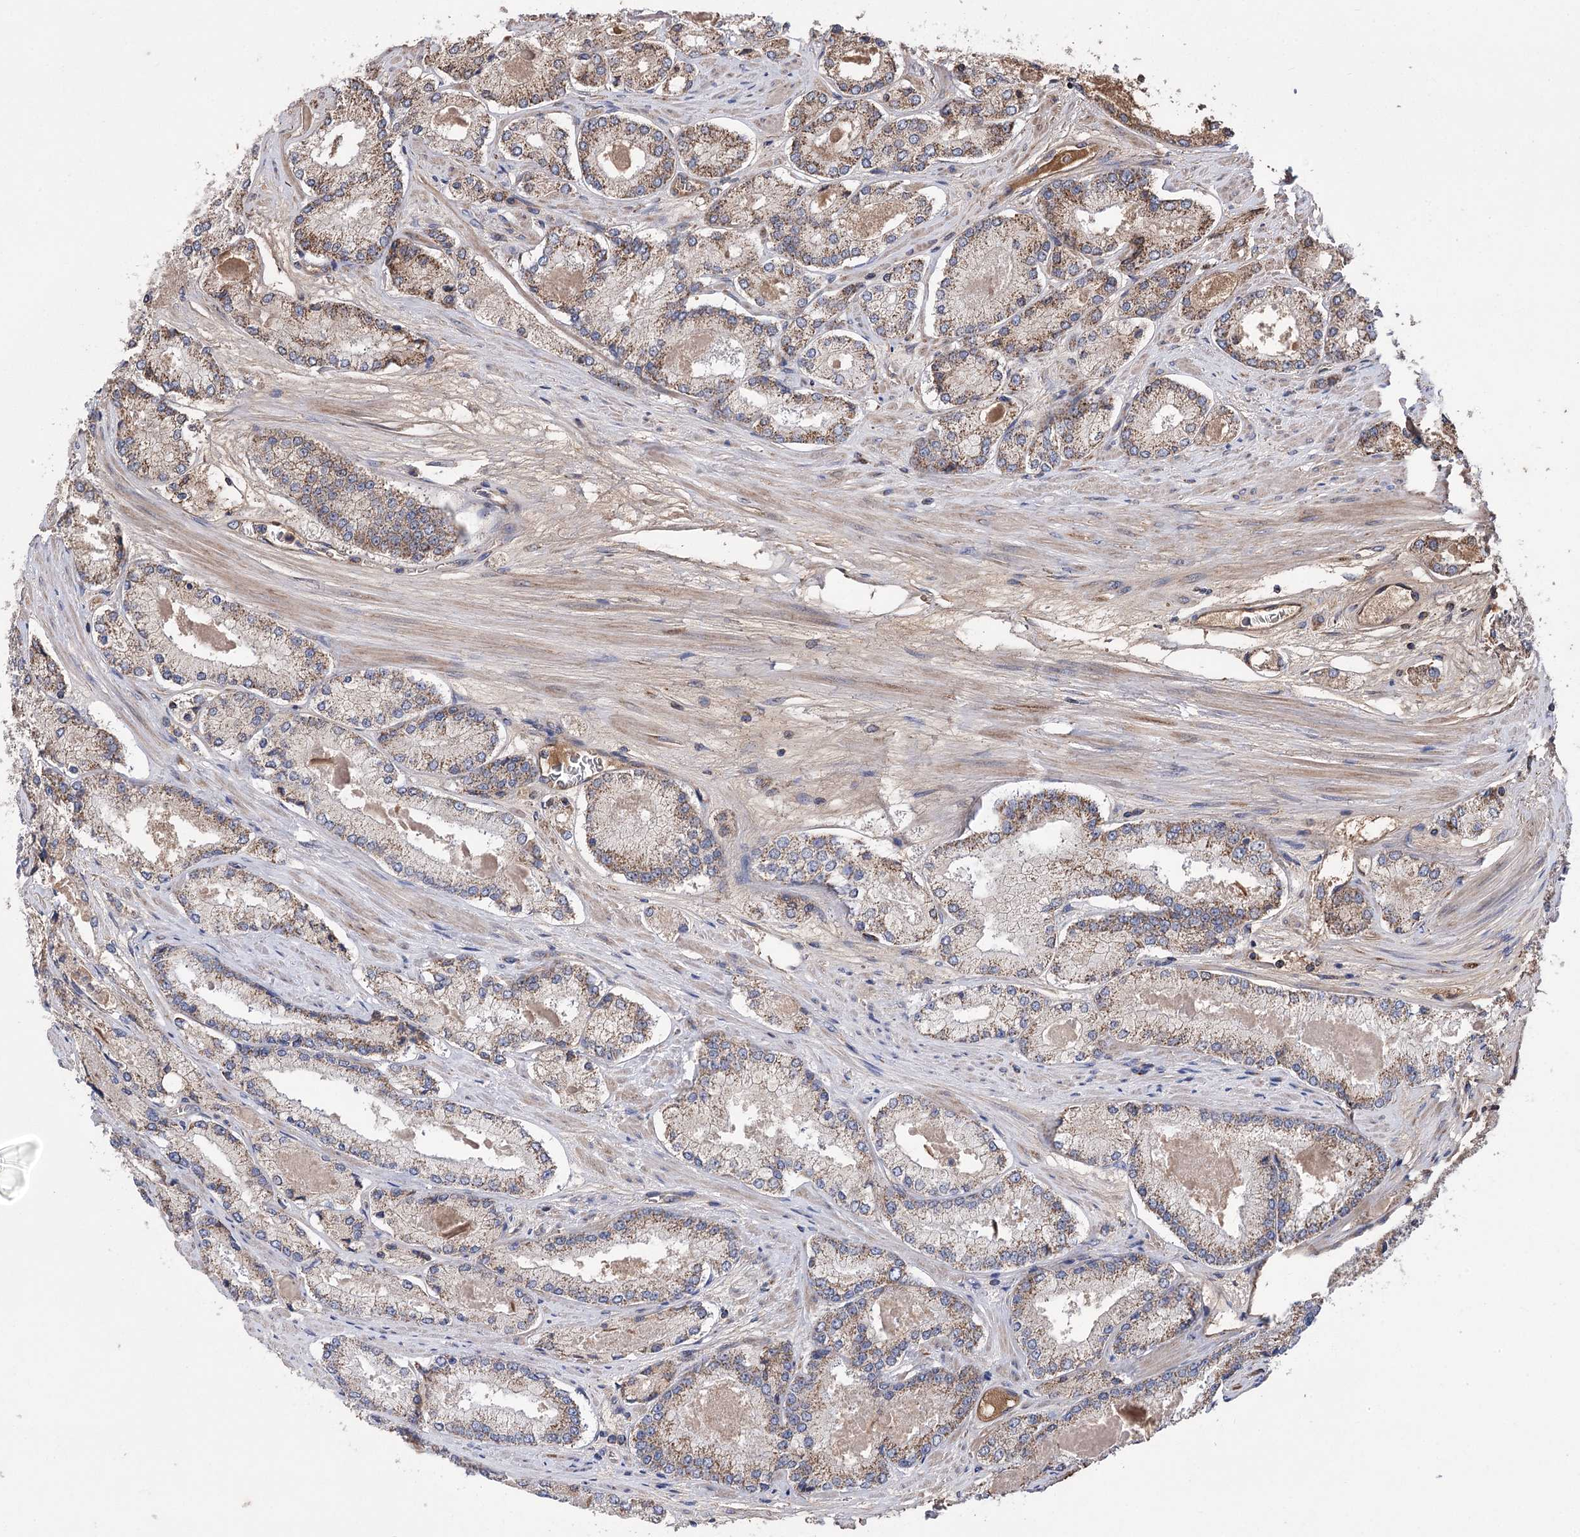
{"staining": {"intensity": "moderate", "quantity": ">75%", "location": "cytoplasmic/membranous"}, "tissue": "prostate cancer", "cell_type": "Tumor cells", "image_type": "cancer", "snomed": [{"axis": "morphology", "description": "Adenocarcinoma, Low grade"}, {"axis": "topography", "description": "Prostate"}], "caption": "An image showing moderate cytoplasmic/membranous staining in approximately >75% of tumor cells in prostate cancer (adenocarcinoma (low-grade)), as visualized by brown immunohistochemical staining.", "gene": "RASSF3", "patient": {"sex": "male", "age": 74}}